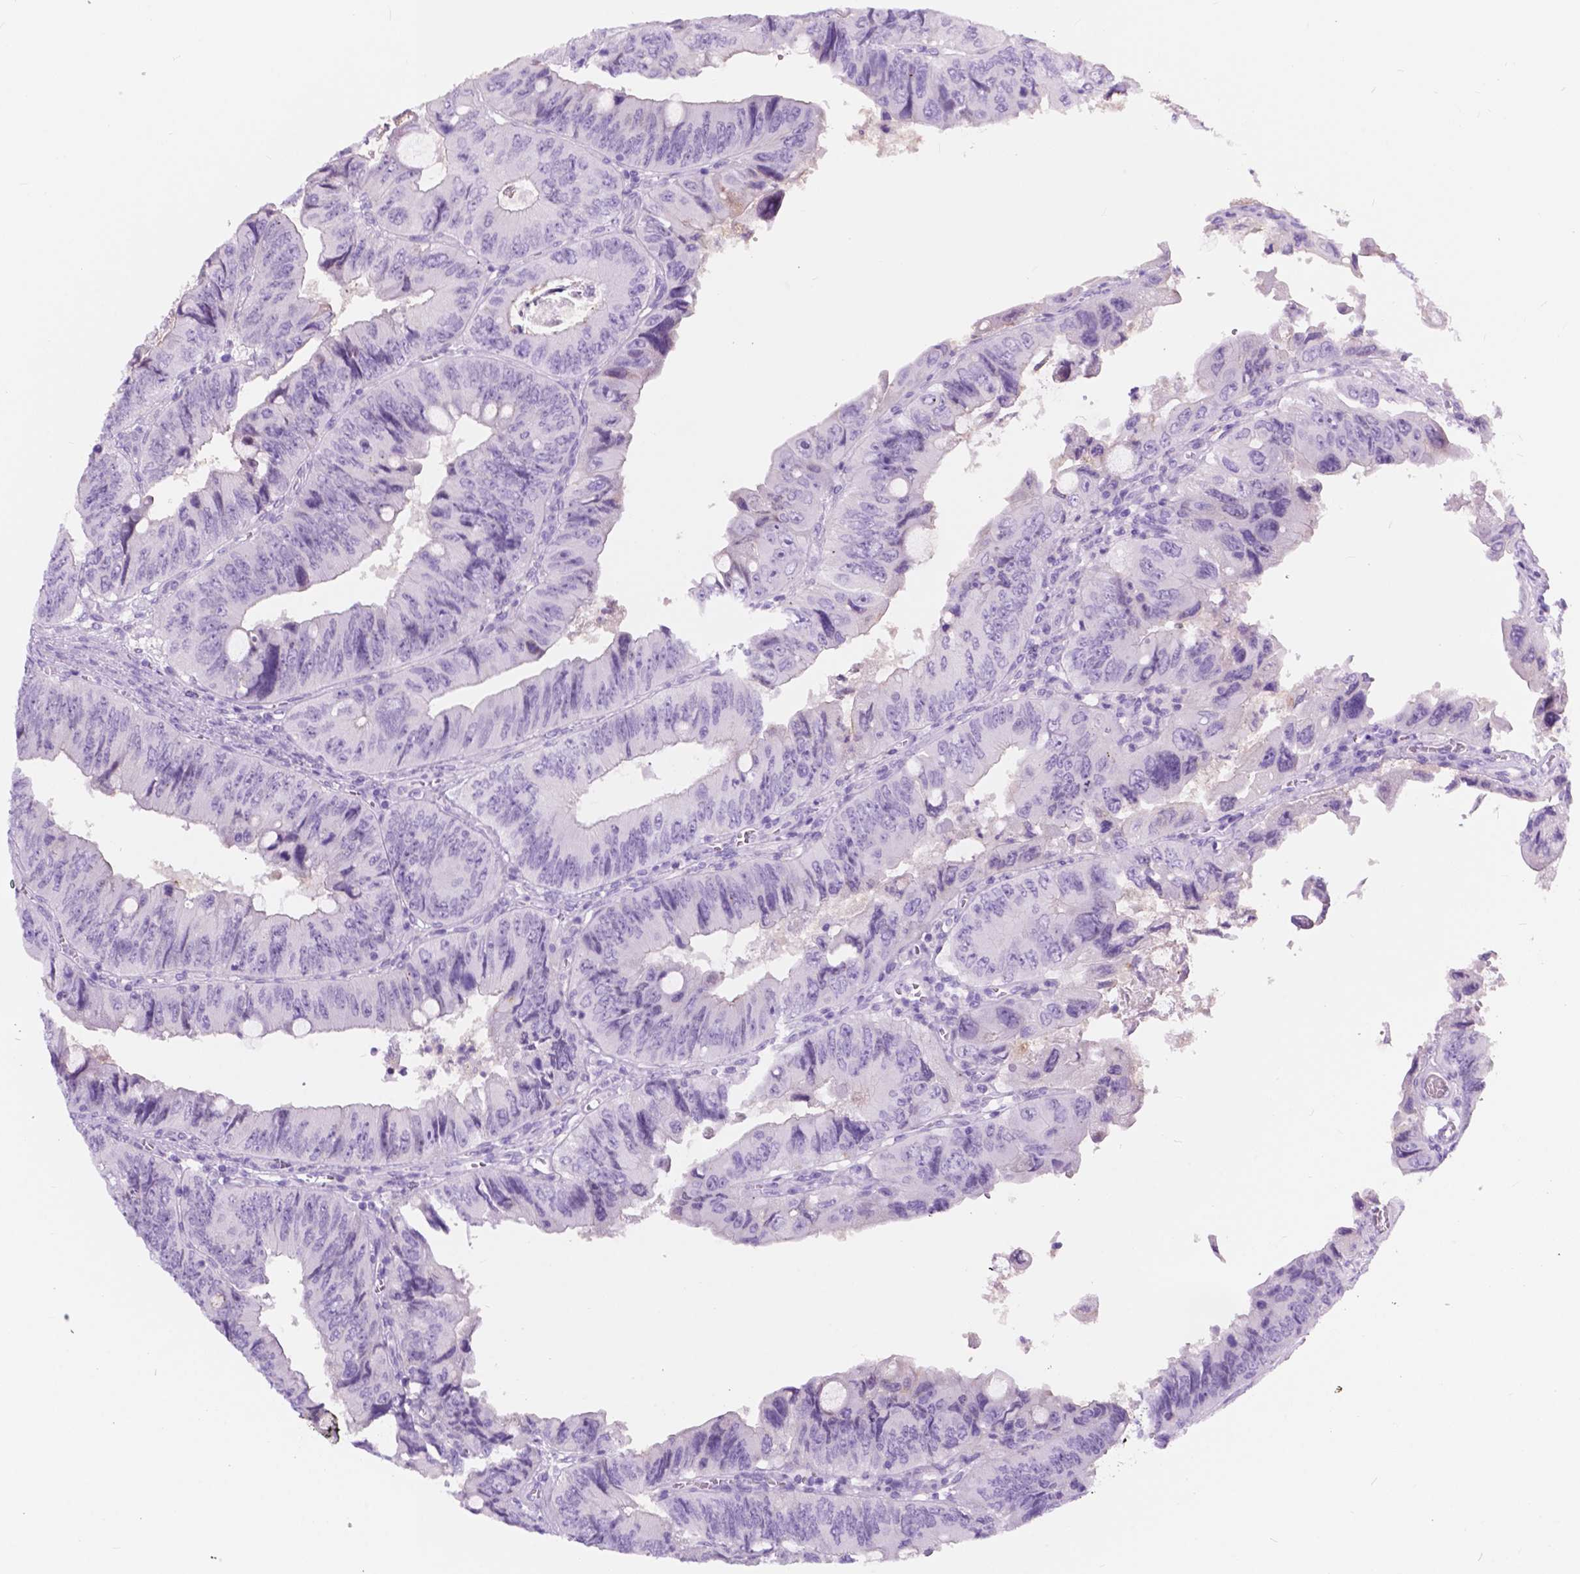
{"staining": {"intensity": "negative", "quantity": "none", "location": "none"}, "tissue": "colorectal cancer", "cell_type": "Tumor cells", "image_type": "cancer", "snomed": [{"axis": "morphology", "description": "Adenocarcinoma, NOS"}, {"axis": "topography", "description": "Colon"}], "caption": "High magnification brightfield microscopy of colorectal cancer (adenocarcinoma) stained with DAB (brown) and counterstained with hematoxylin (blue): tumor cells show no significant positivity. (DAB (3,3'-diaminobenzidine) immunohistochemistry visualized using brightfield microscopy, high magnification).", "gene": "CUZD1", "patient": {"sex": "female", "age": 84}}